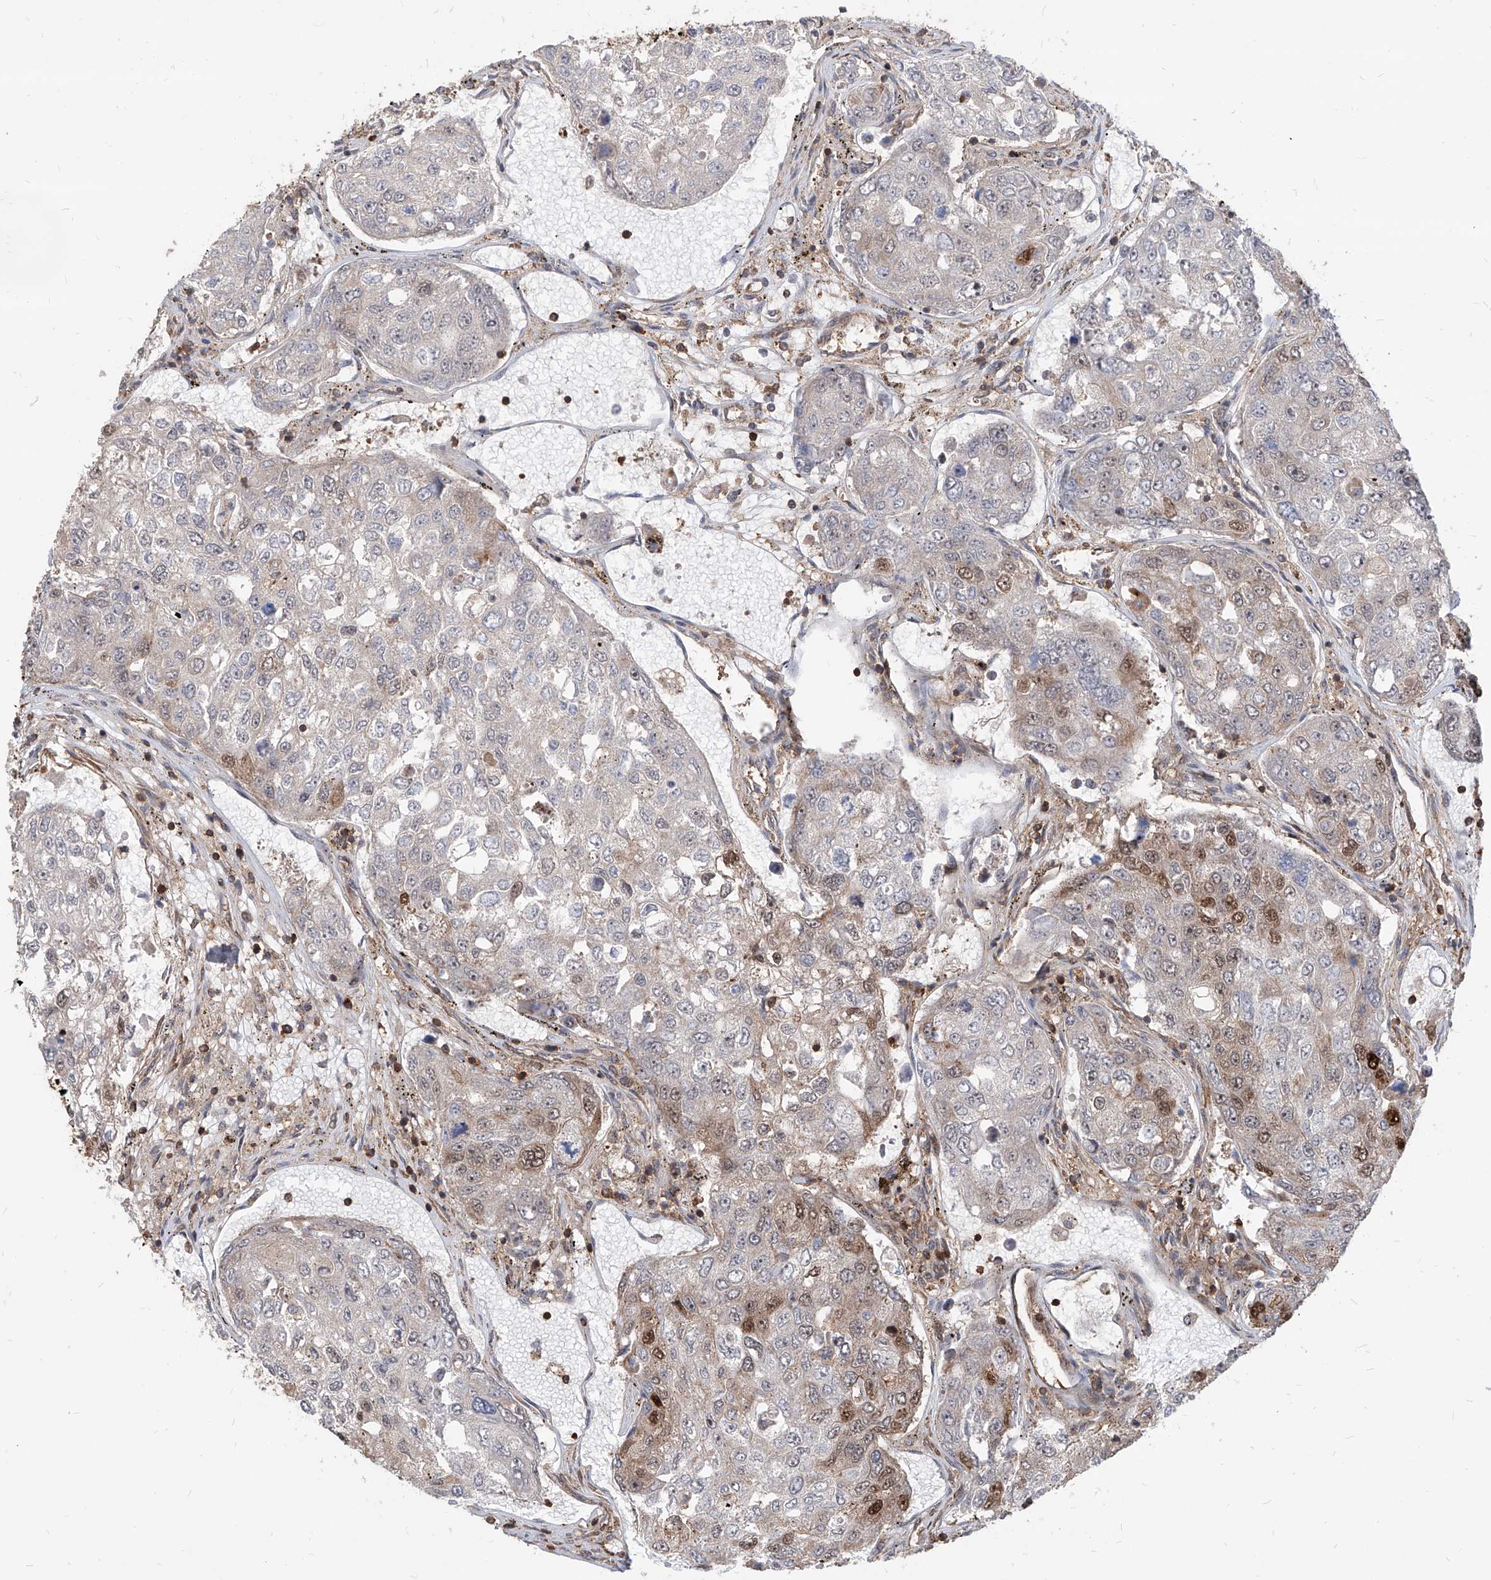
{"staining": {"intensity": "strong", "quantity": "<25%", "location": "cytoplasmic/membranous,nuclear"}, "tissue": "urothelial cancer", "cell_type": "Tumor cells", "image_type": "cancer", "snomed": [{"axis": "morphology", "description": "Urothelial carcinoma, High grade"}, {"axis": "topography", "description": "Lymph node"}, {"axis": "topography", "description": "Urinary bladder"}], "caption": "Immunohistochemical staining of urothelial cancer demonstrates strong cytoplasmic/membranous and nuclear protein positivity in approximately <25% of tumor cells.", "gene": "MAGED2", "patient": {"sex": "male", "age": 51}}